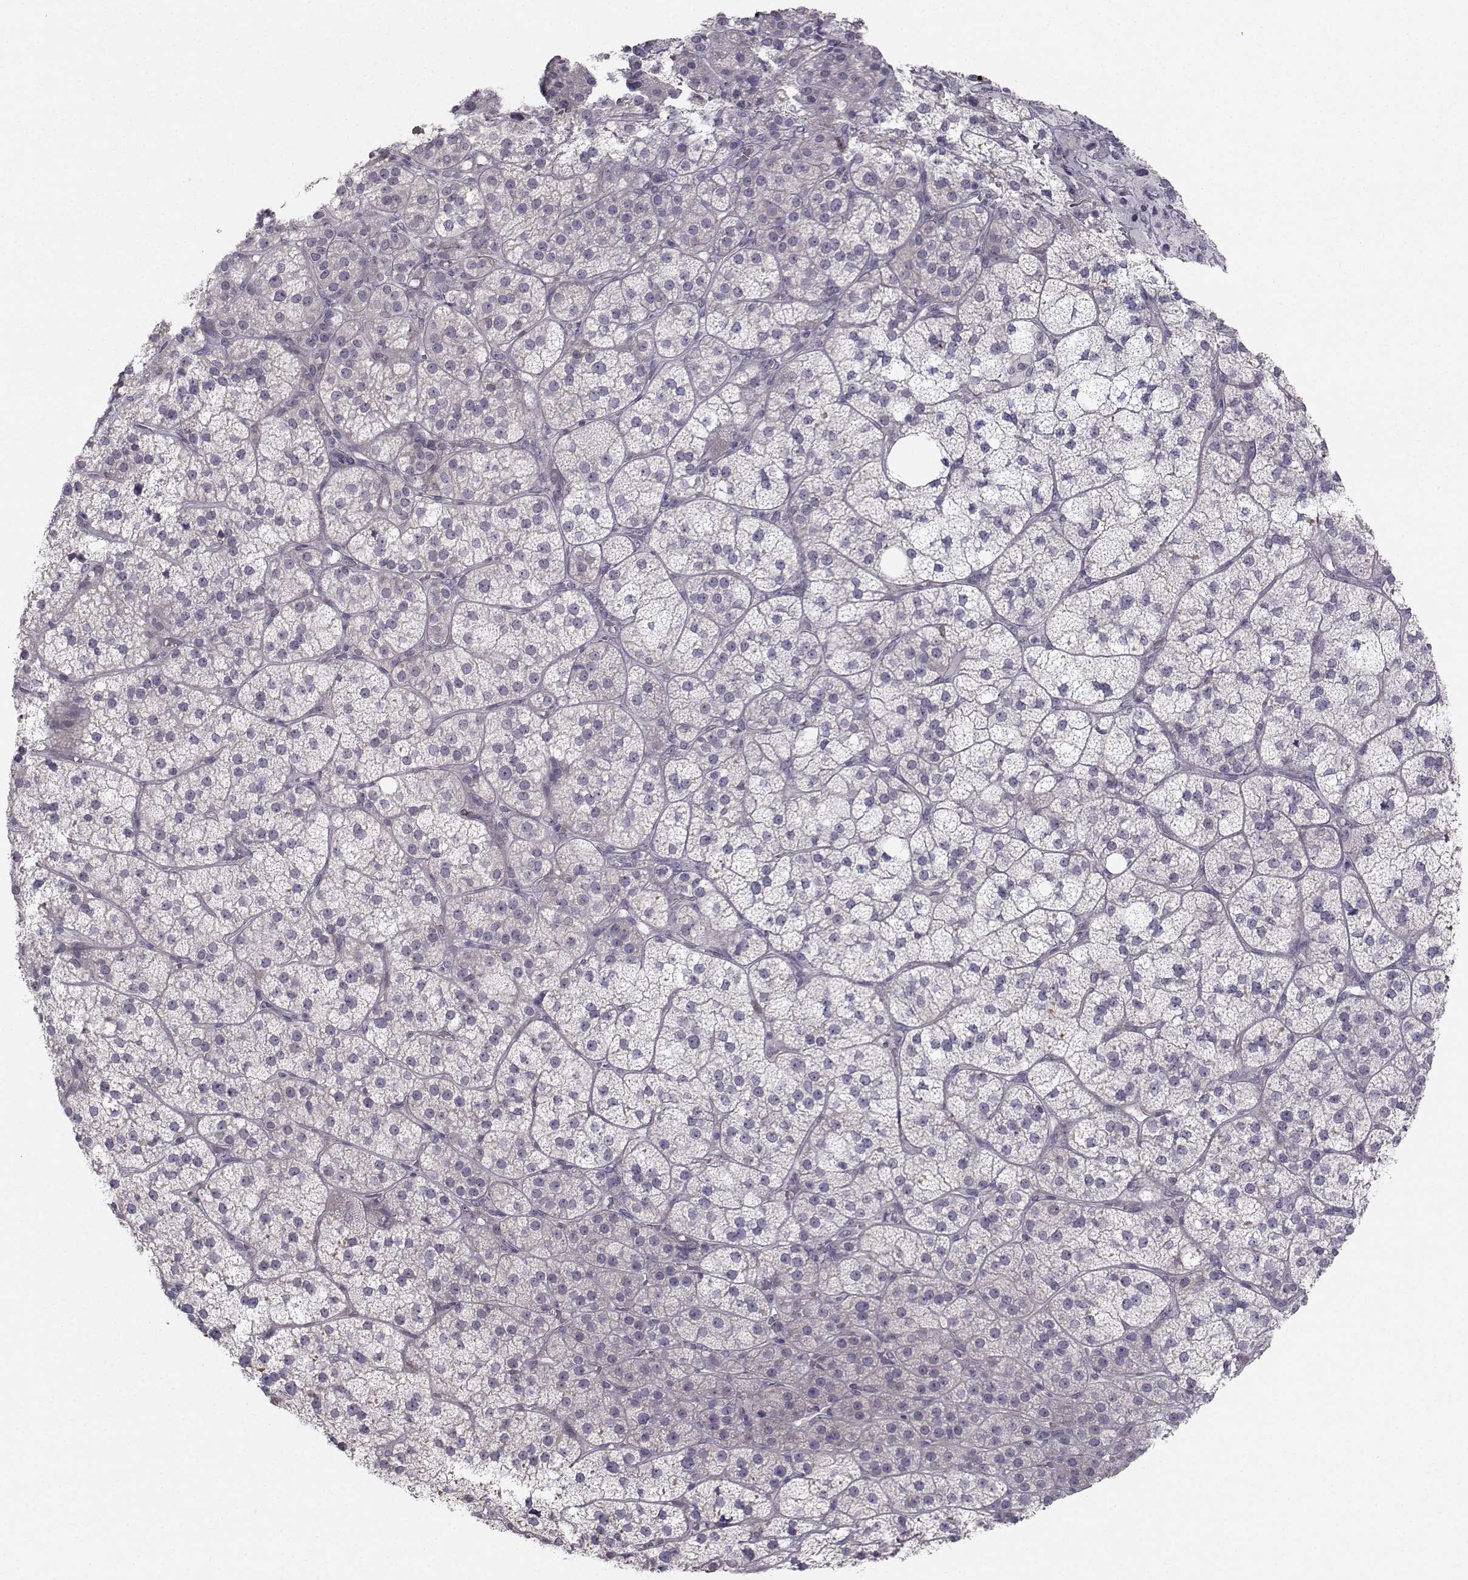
{"staining": {"intensity": "negative", "quantity": "none", "location": "none"}, "tissue": "adrenal gland", "cell_type": "Glandular cells", "image_type": "normal", "snomed": [{"axis": "morphology", "description": "Normal tissue, NOS"}, {"axis": "topography", "description": "Adrenal gland"}], "caption": "This is a image of immunohistochemistry (IHC) staining of unremarkable adrenal gland, which shows no expression in glandular cells. The staining is performed using DAB brown chromogen with nuclei counter-stained in using hematoxylin.", "gene": "LRP8", "patient": {"sex": "female", "age": 60}}